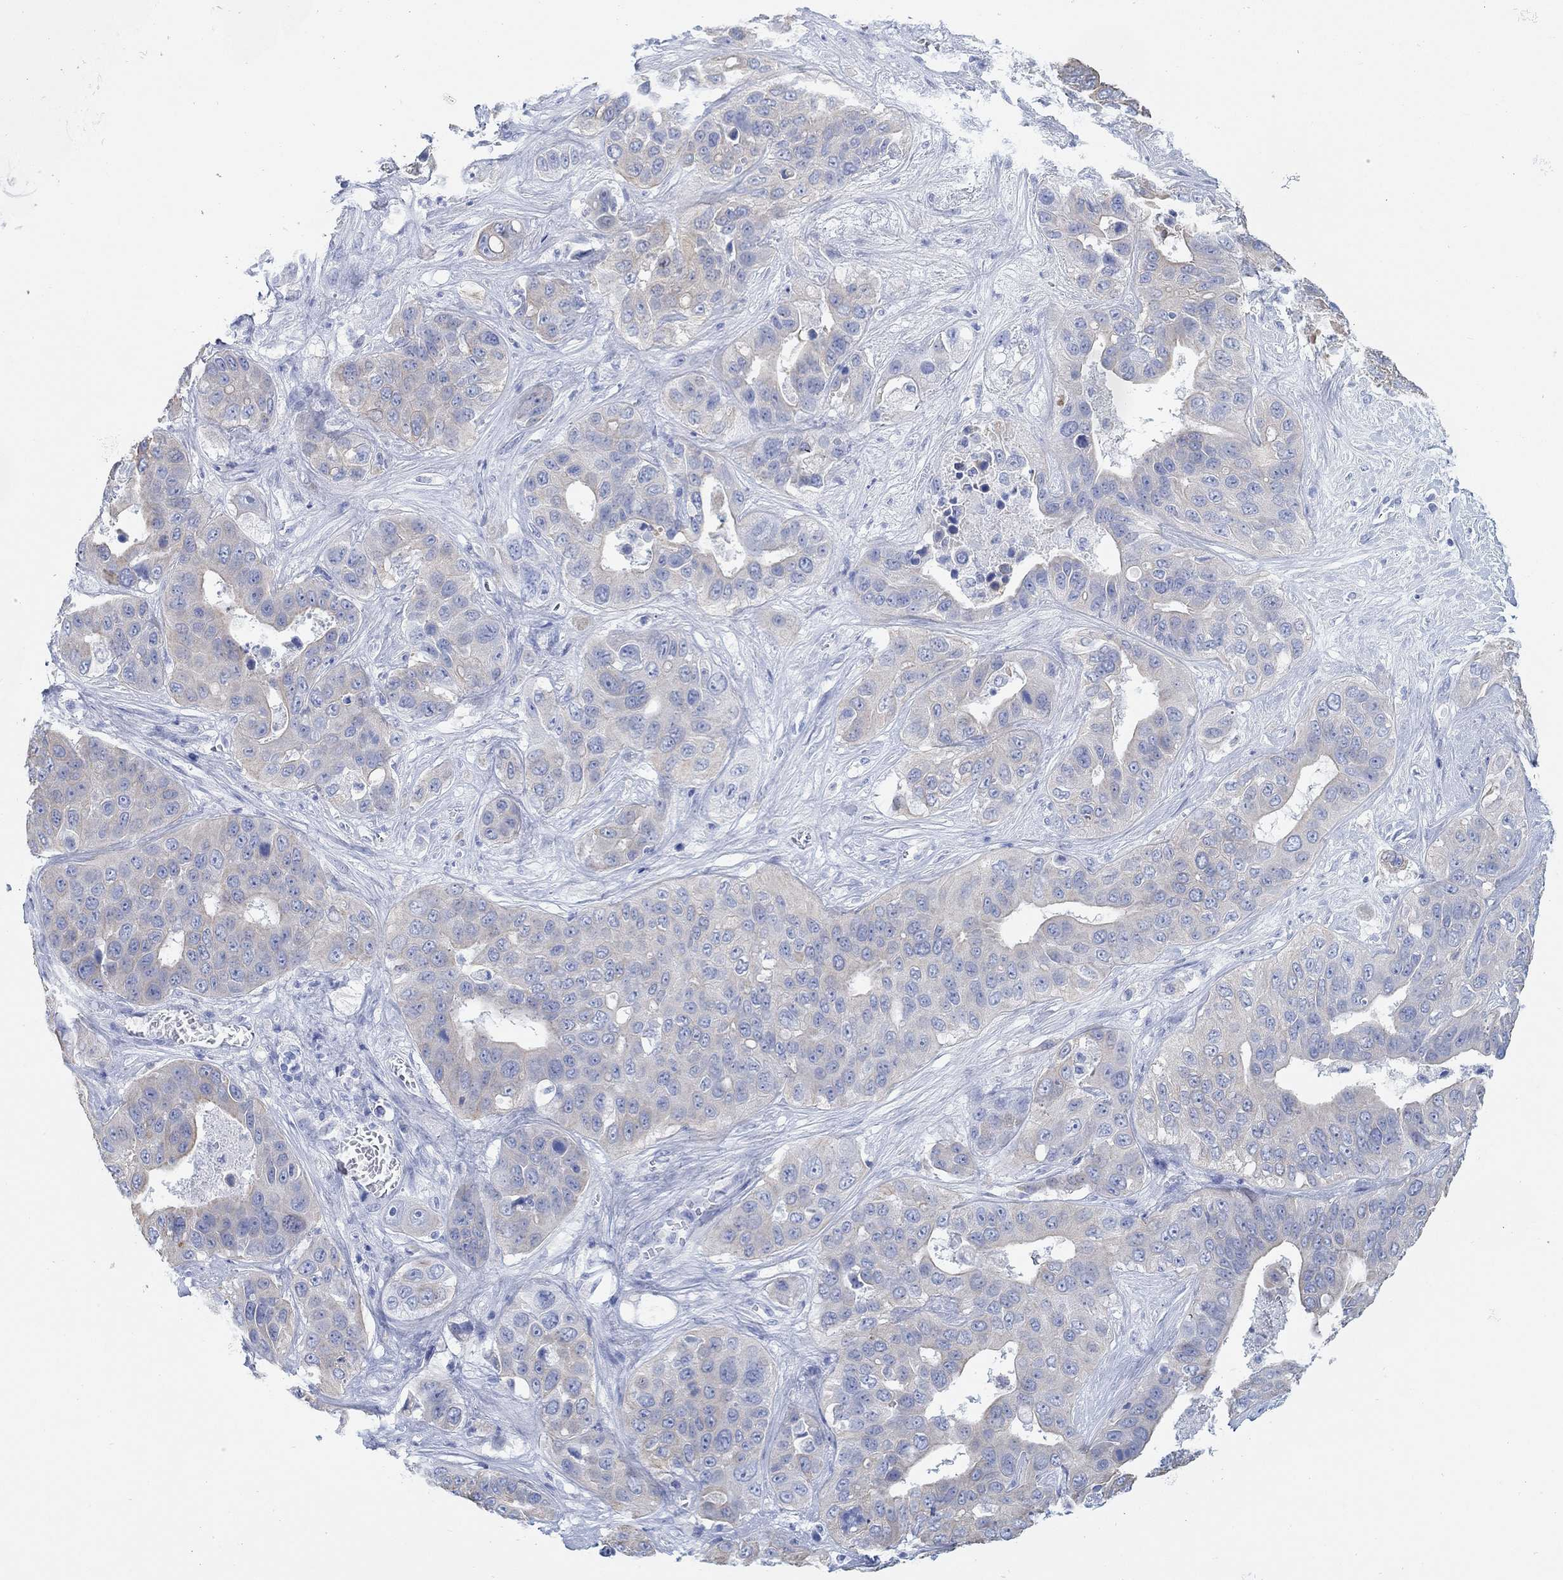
{"staining": {"intensity": "weak", "quantity": "<25%", "location": "cytoplasmic/membranous"}, "tissue": "liver cancer", "cell_type": "Tumor cells", "image_type": "cancer", "snomed": [{"axis": "morphology", "description": "Cholangiocarcinoma"}, {"axis": "topography", "description": "Liver"}], "caption": "The micrograph exhibits no staining of tumor cells in liver cancer. (DAB IHC with hematoxylin counter stain).", "gene": "AK8", "patient": {"sex": "female", "age": 52}}